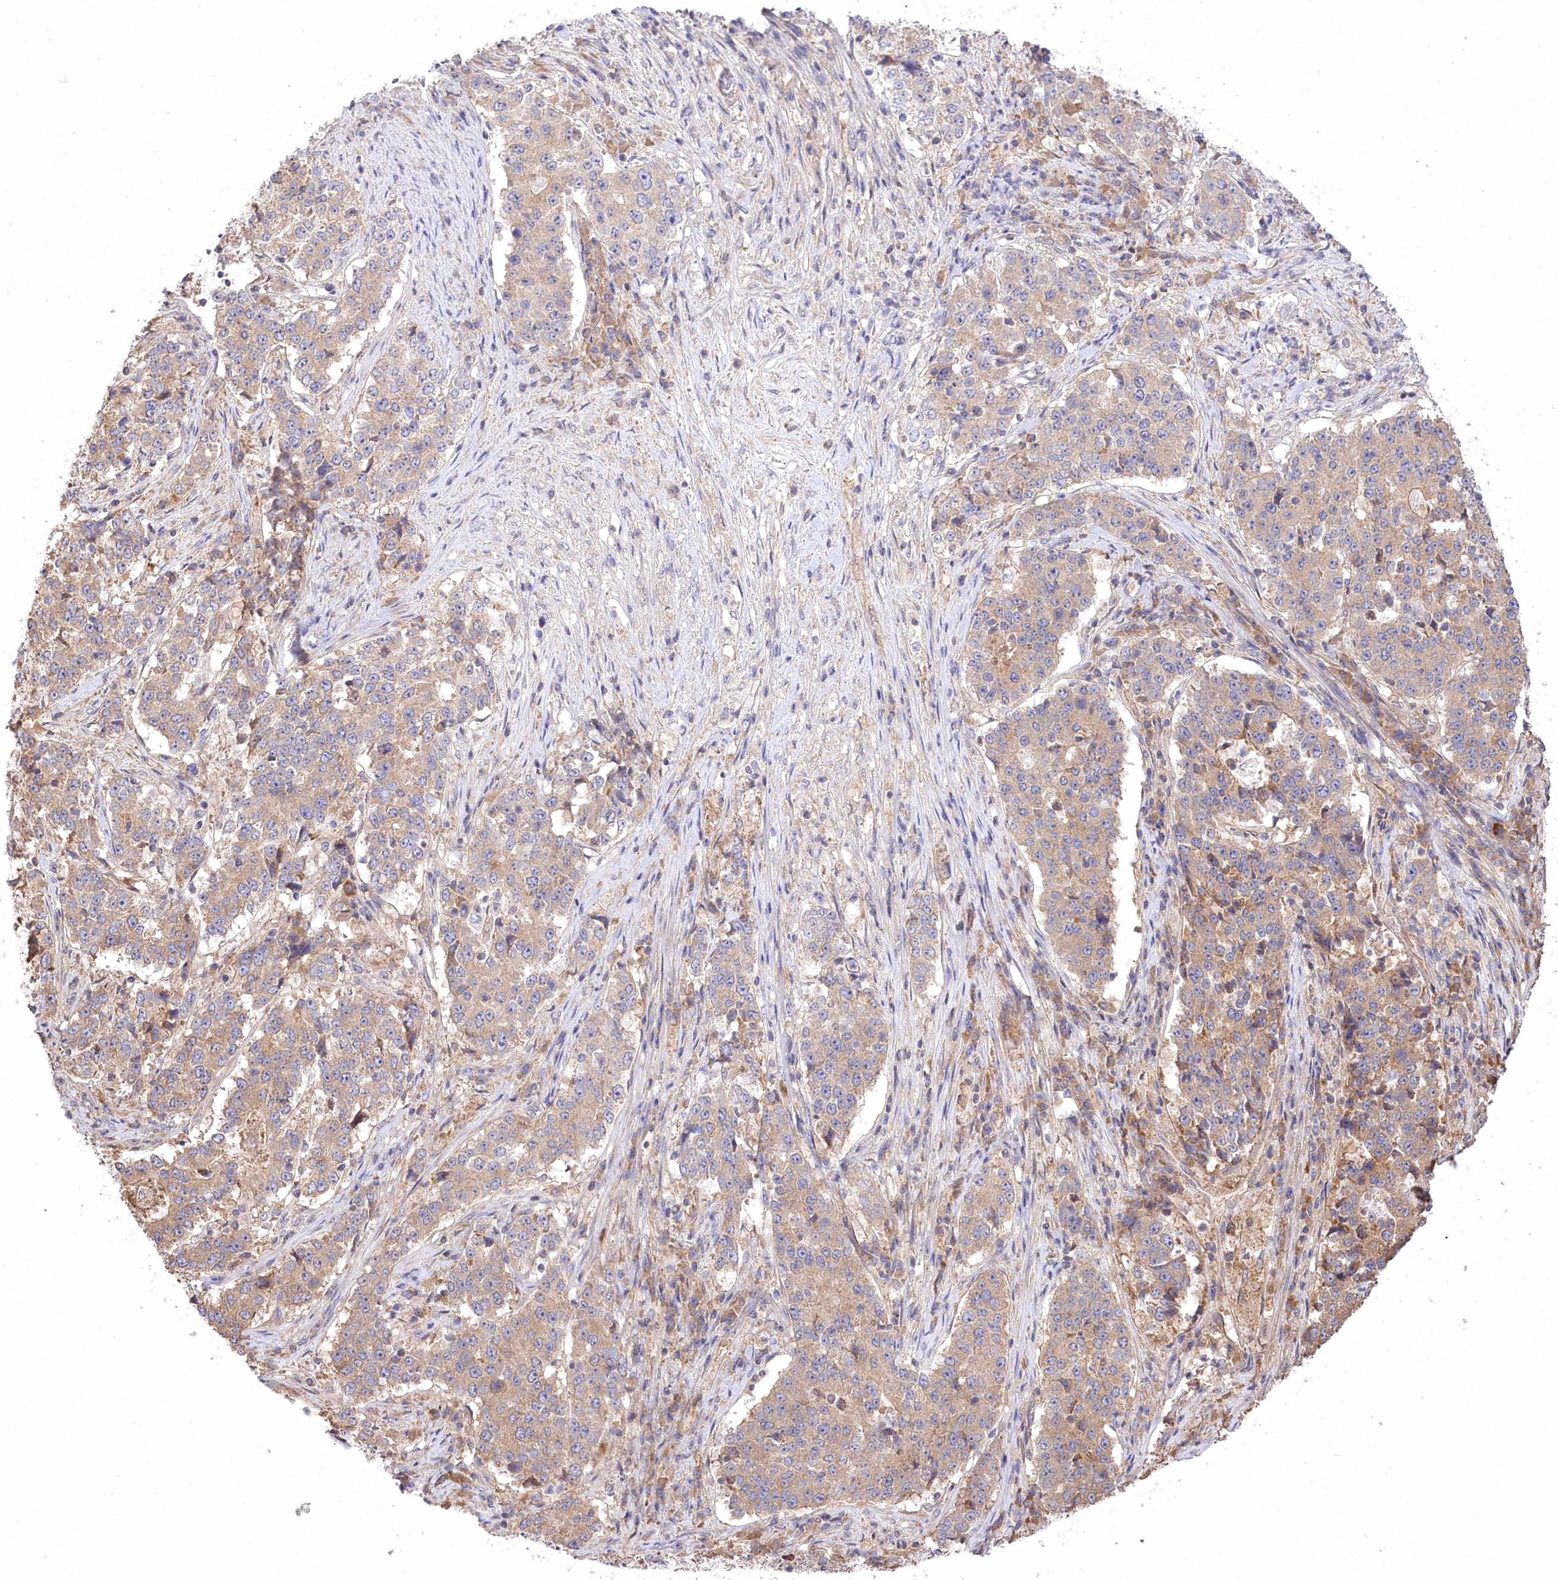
{"staining": {"intensity": "weak", "quantity": ">75%", "location": "cytoplasmic/membranous"}, "tissue": "stomach cancer", "cell_type": "Tumor cells", "image_type": "cancer", "snomed": [{"axis": "morphology", "description": "Adenocarcinoma, NOS"}, {"axis": "topography", "description": "Stomach"}], "caption": "High-power microscopy captured an IHC photomicrograph of stomach cancer, revealing weak cytoplasmic/membranous positivity in approximately >75% of tumor cells.", "gene": "PRSS53", "patient": {"sex": "male", "age": 59}}